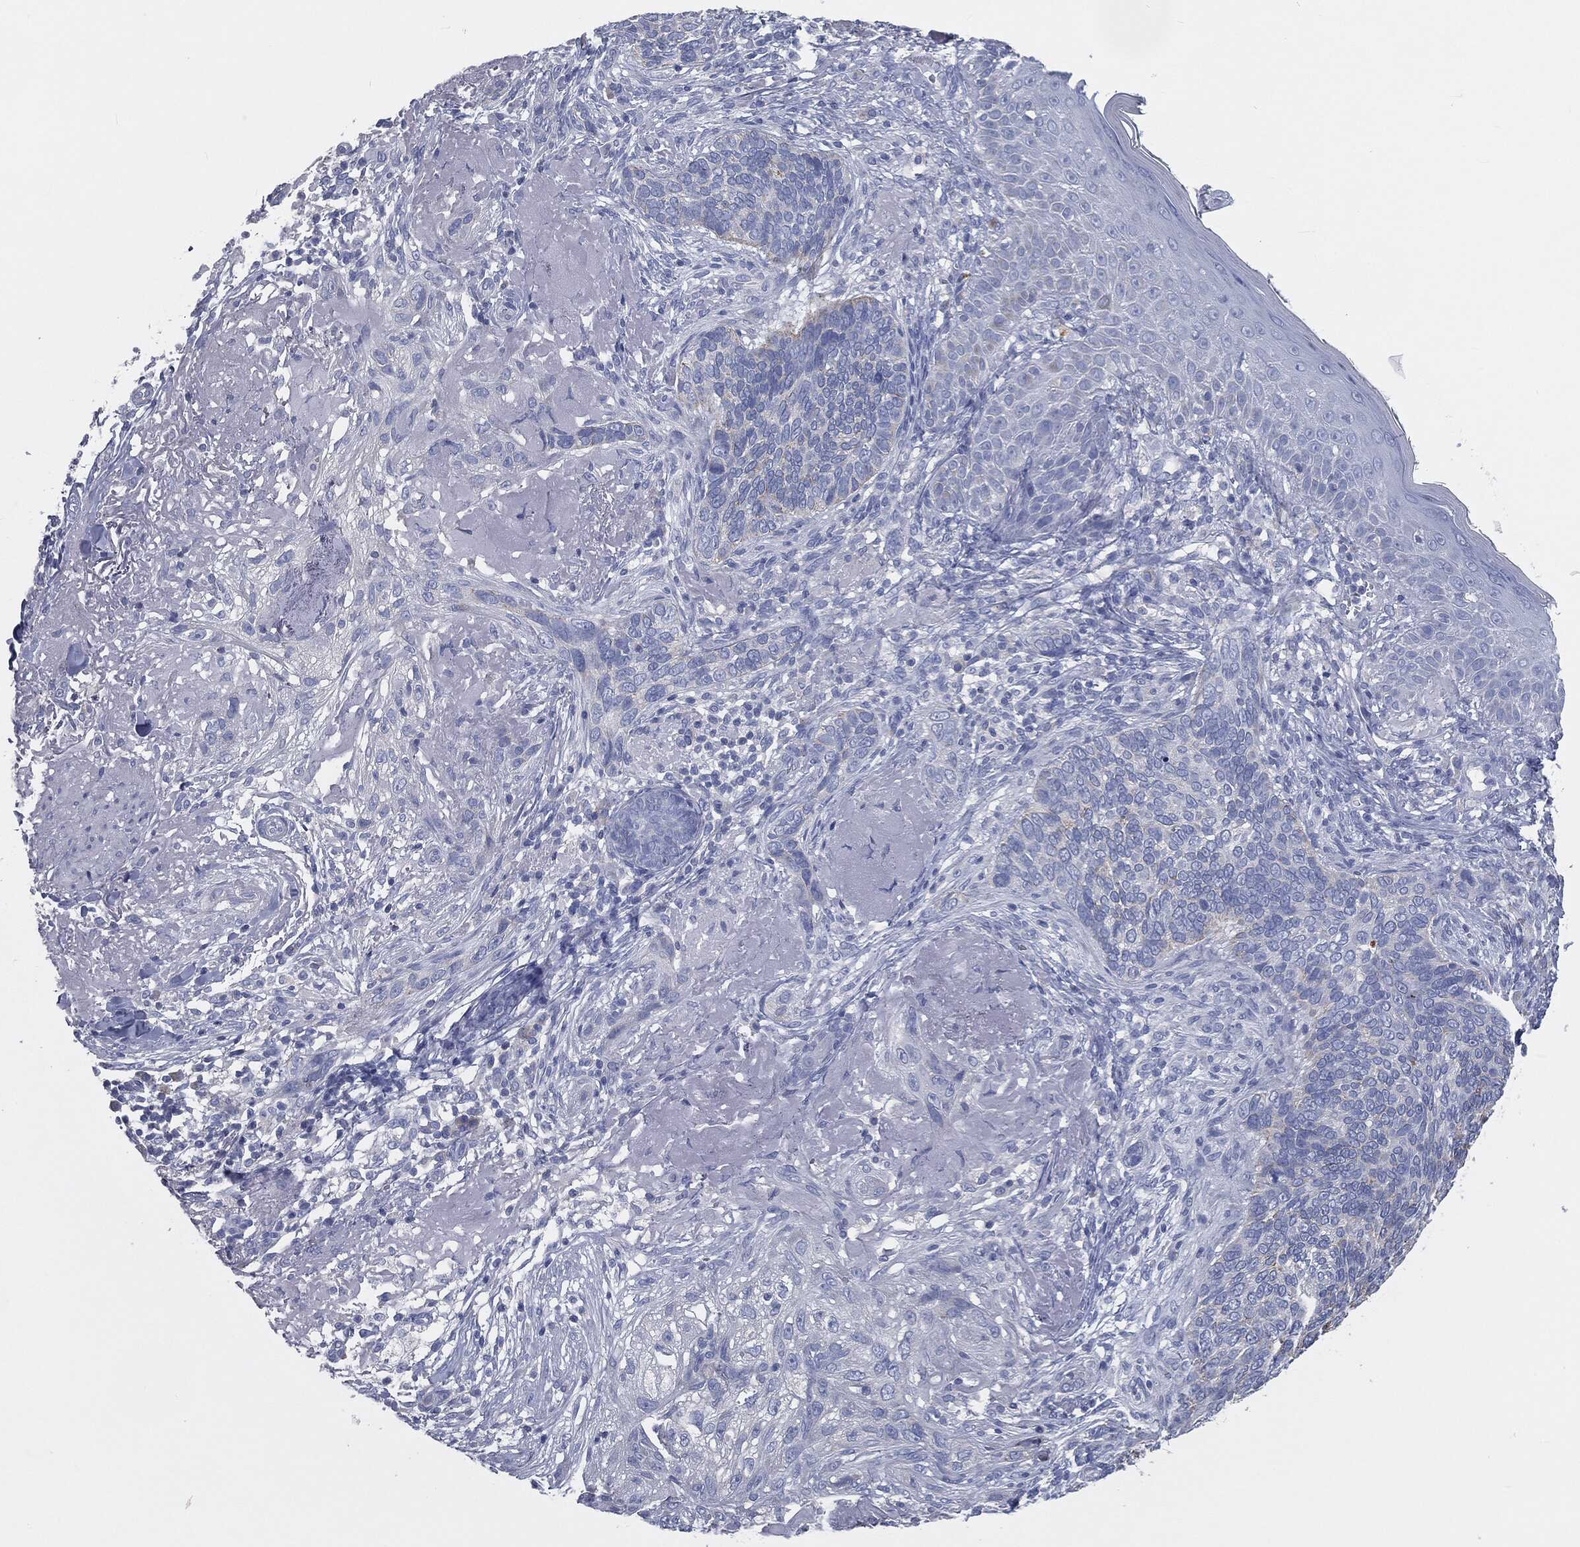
{"staining": {"intensity": "negative", "quantity": "none", "location": "none"}, "tissue": "skin cancer", "cell_type": "Tumor cells", "image_type": "cancer", "snomed": [{"axis": "morphology", "description": "Basal cell carcinoma"}, {"axis": "topography", "description": "Skin"}], "caption": "The micrograph displays no significant expression in tumor cells of basal cell carcinoma (skin).", "gene": "CAV3", "patient": {"sex": "male", "age": 91}}